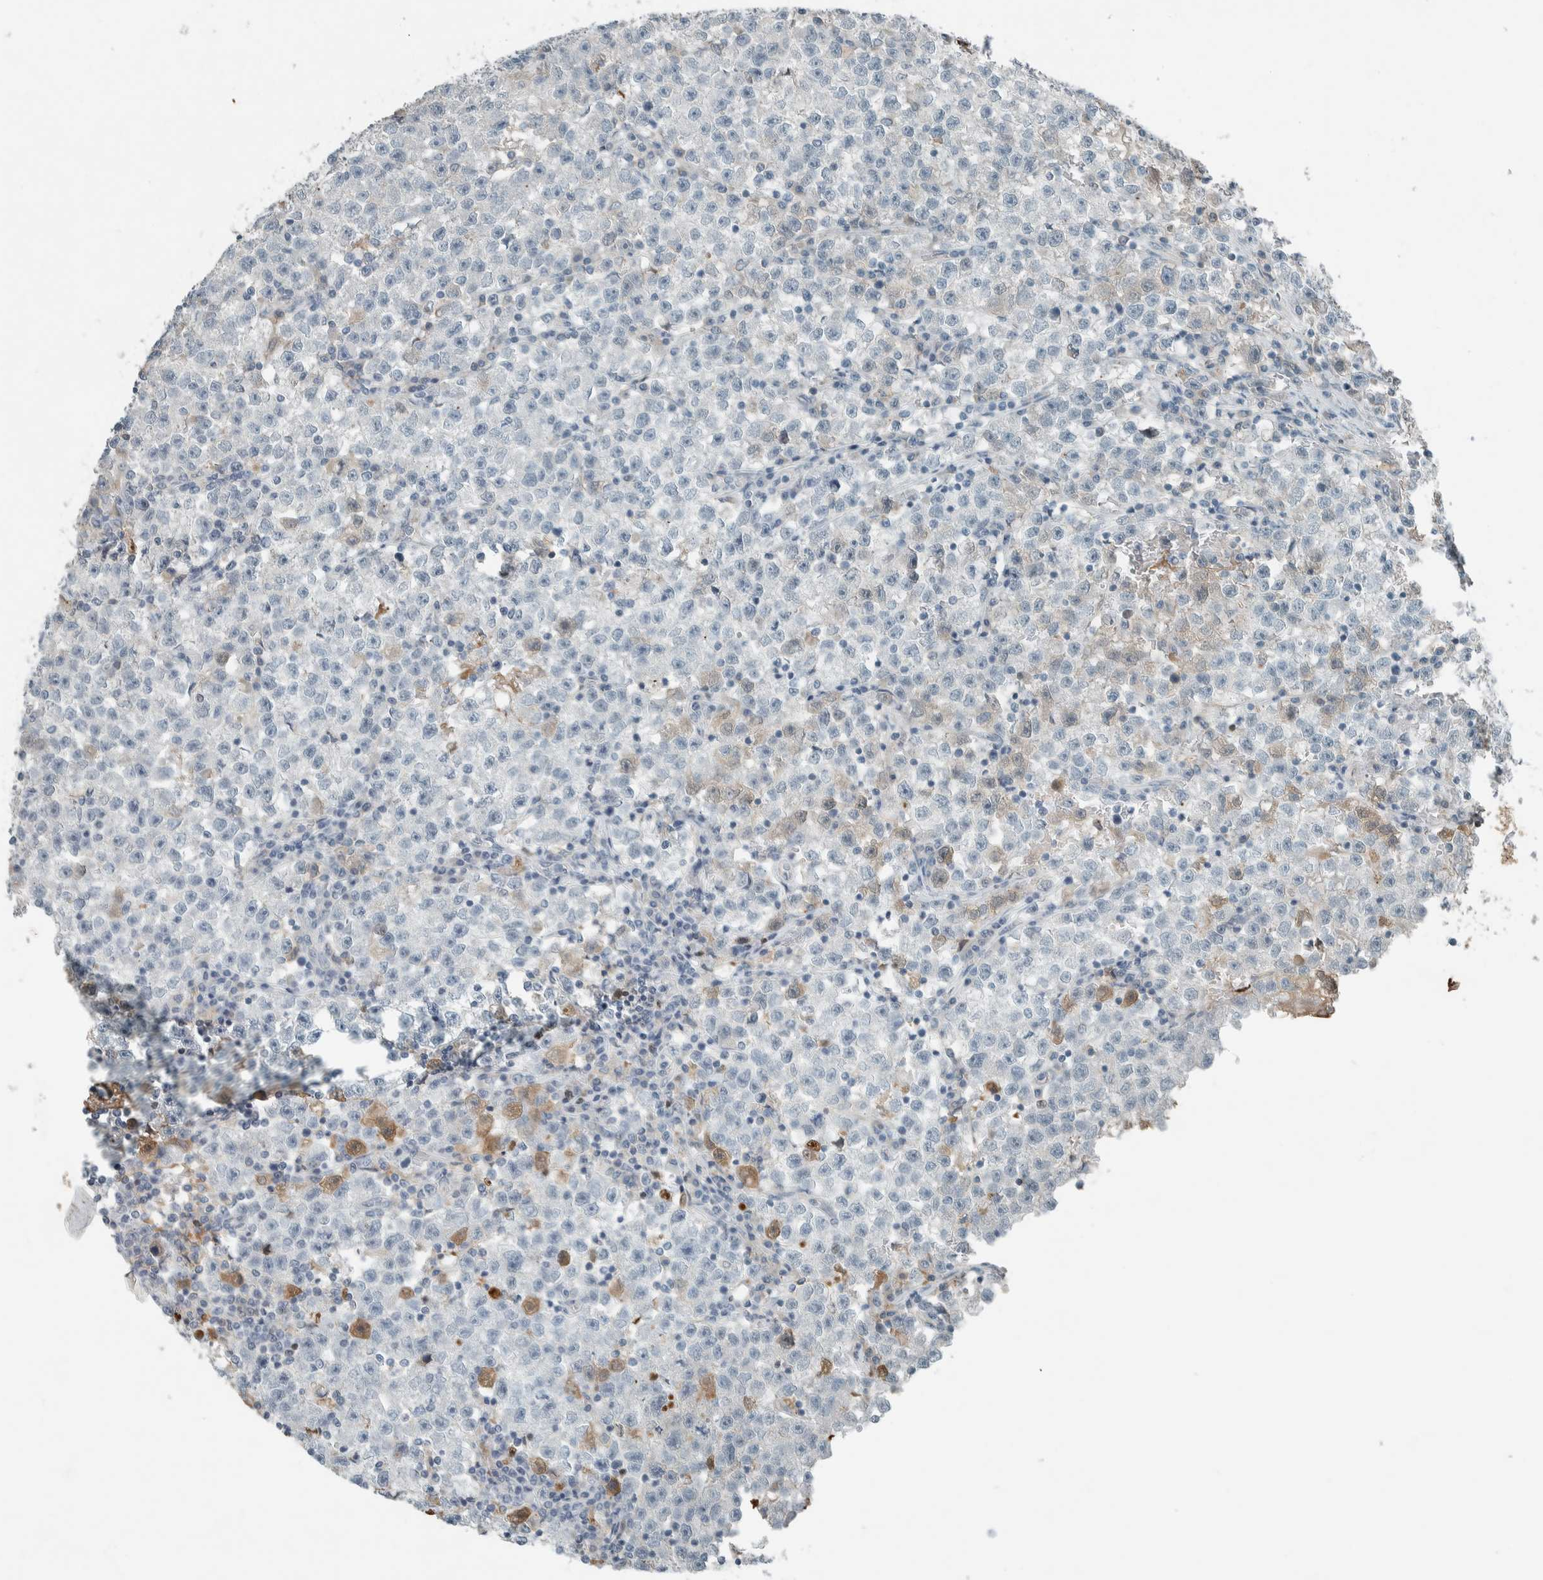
{"staining": {"intensity": "negative", "quantity": "none", "location": "none"}, "tissue": "testis cancer", "cell_type": "Tumor cells", "image_type": "cancer", "snomed": [{"axis": "morphology", "description": "Seminoma, NOS"}, {"axis": "topography", "description": "Testis"}], "caption": "Testis seminoma stained for a protein using immunohistochemistry (IHC) reveals no expression tumor cells.", "gene": "CERCAM", "patient": {"sex": "male", "age": 22}}